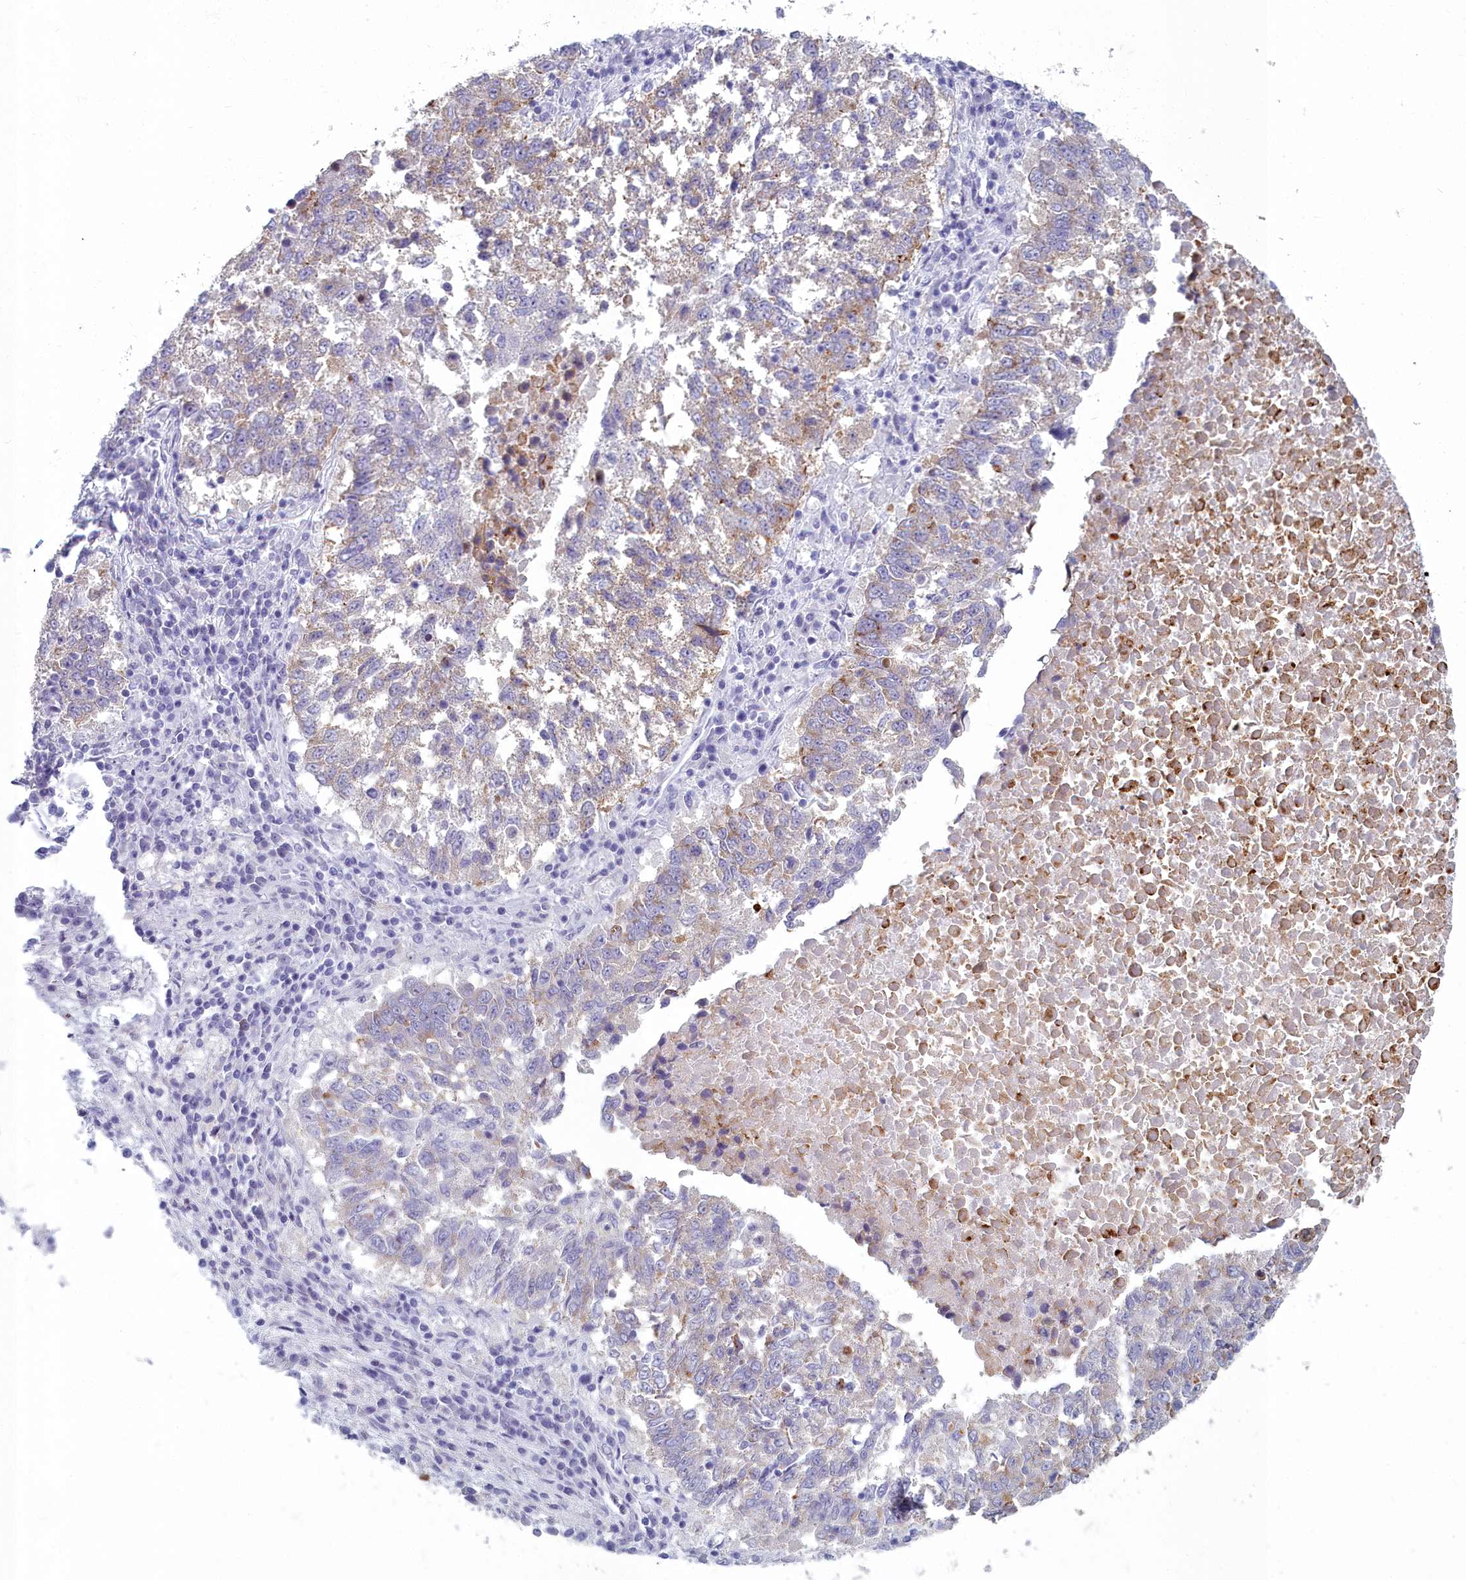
{"staining": {"intensity": "moderate", "quantity": "<25%", "location": "cytoplasmic/membranous"}, "tissue": "lung cancer", "cell_type": "Tumor cells", "image_type": "cancer", "snomed": [{"axis": "morphology", "description": "Squamous cell carcinoma, NOS"}, {"axis": "topography", "description": "Lung"}], "caption": "This histopathology image shows lung squamous cell carcinoma stained with immunohistochemistry to label a protein in brown. The cytoplasmic/membranous of tumor cells show moderate positivity for the protein. Nuclei are counter-stained blue.", "gene": "INSYN2A", "patient": {"sex": "male", "age": 73}}